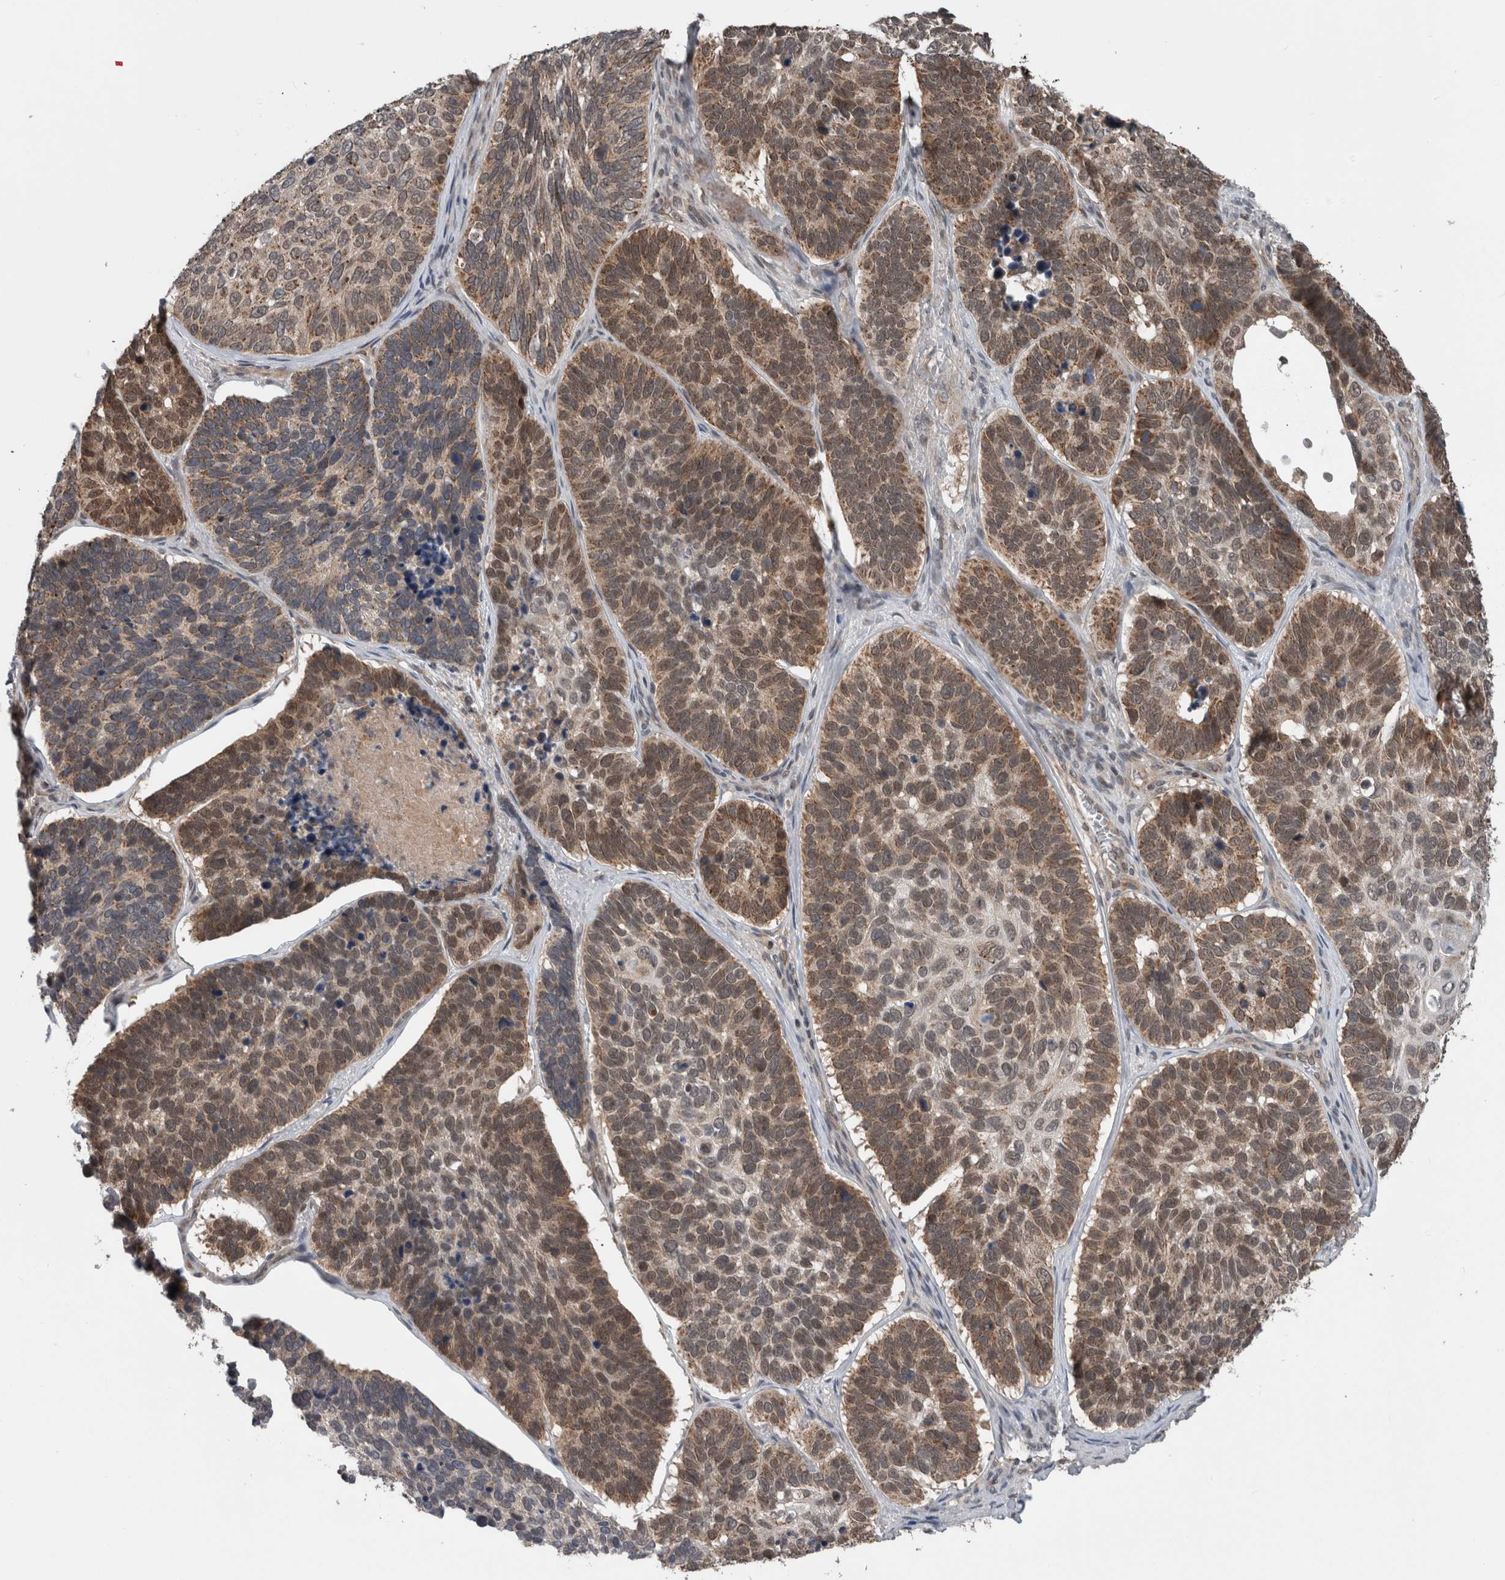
{"staining": {"intensity": "moderate", "quantity": ">75%", "location": "cytoplasmic/membranous"}, "tissue": "skin cancer", "cell_type": "Tumor cells", "image_type": "cancer", "snomed": [{"axis": "morphology", "description": "Basal cell carcinoma"}, {"axis": "topography", "description": "Skin"}], "caption": "There is medium levels of moderate cytoplasmic/membranous expression in tumor cells of basal cell carcinoma (skin), as demonstrated by immunohistochemical staining (brown color).", "gene": "ENY2", "patient": {"sex": "male", "age": 62}}